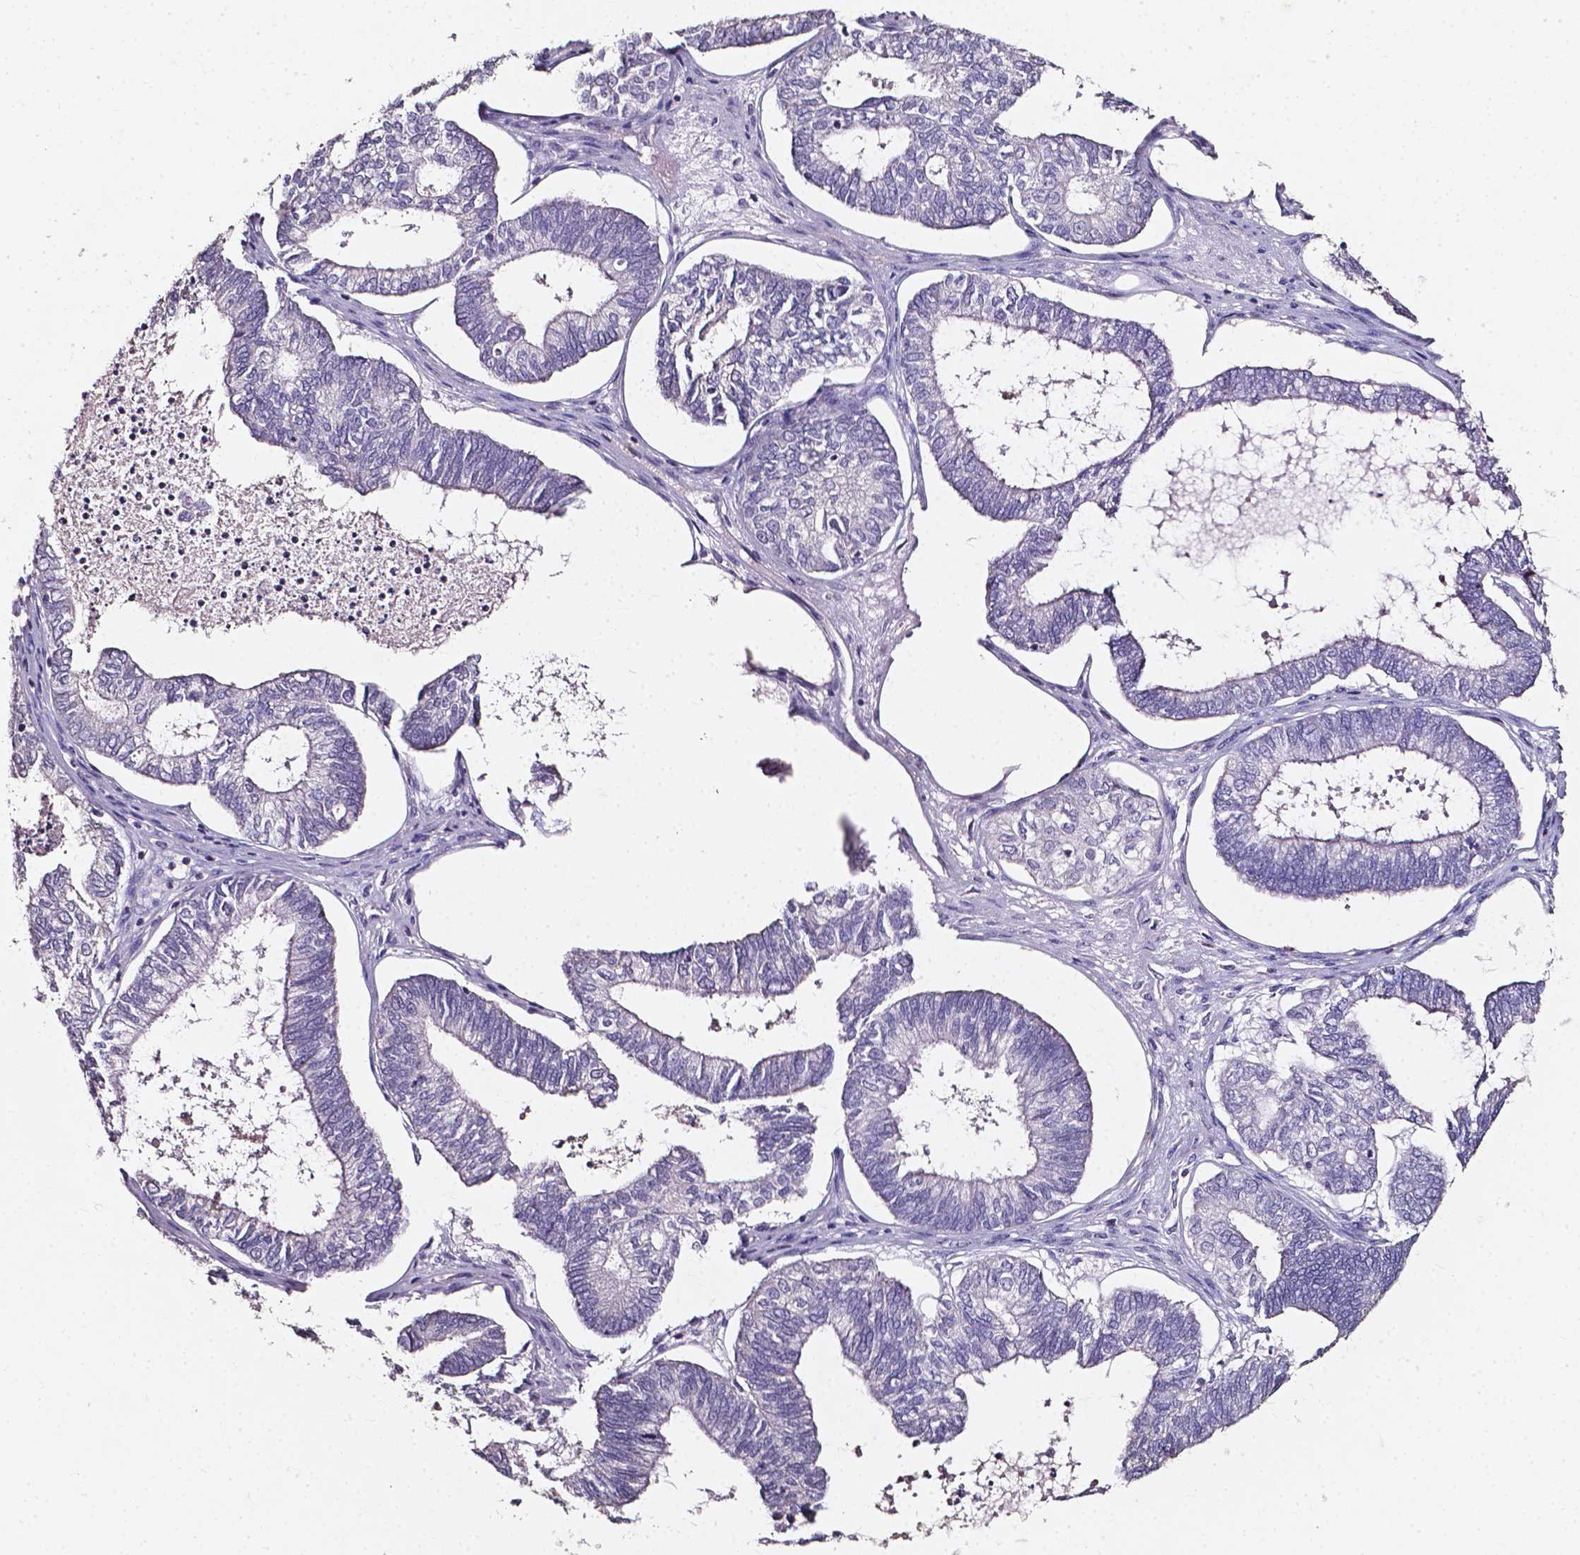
{"staining": {"intensity": "negative", "quantity": "none", "location": "none"}, "tissue": "ovarian cancer", "cell_type": "Tumor cells", "image_type": "cancer", "snomed": [{"axis": "morphology", "description": "Carcinoma, endometroid"}, {"axis": "topography", "description": "Ovary"}], "caption": "Human ovarian cancer stained for a protein using immunohistochemistry displays no expression in tumor cells.", "gene": "AKR1B10", "patient": {"sex": "female", "age": 64}}